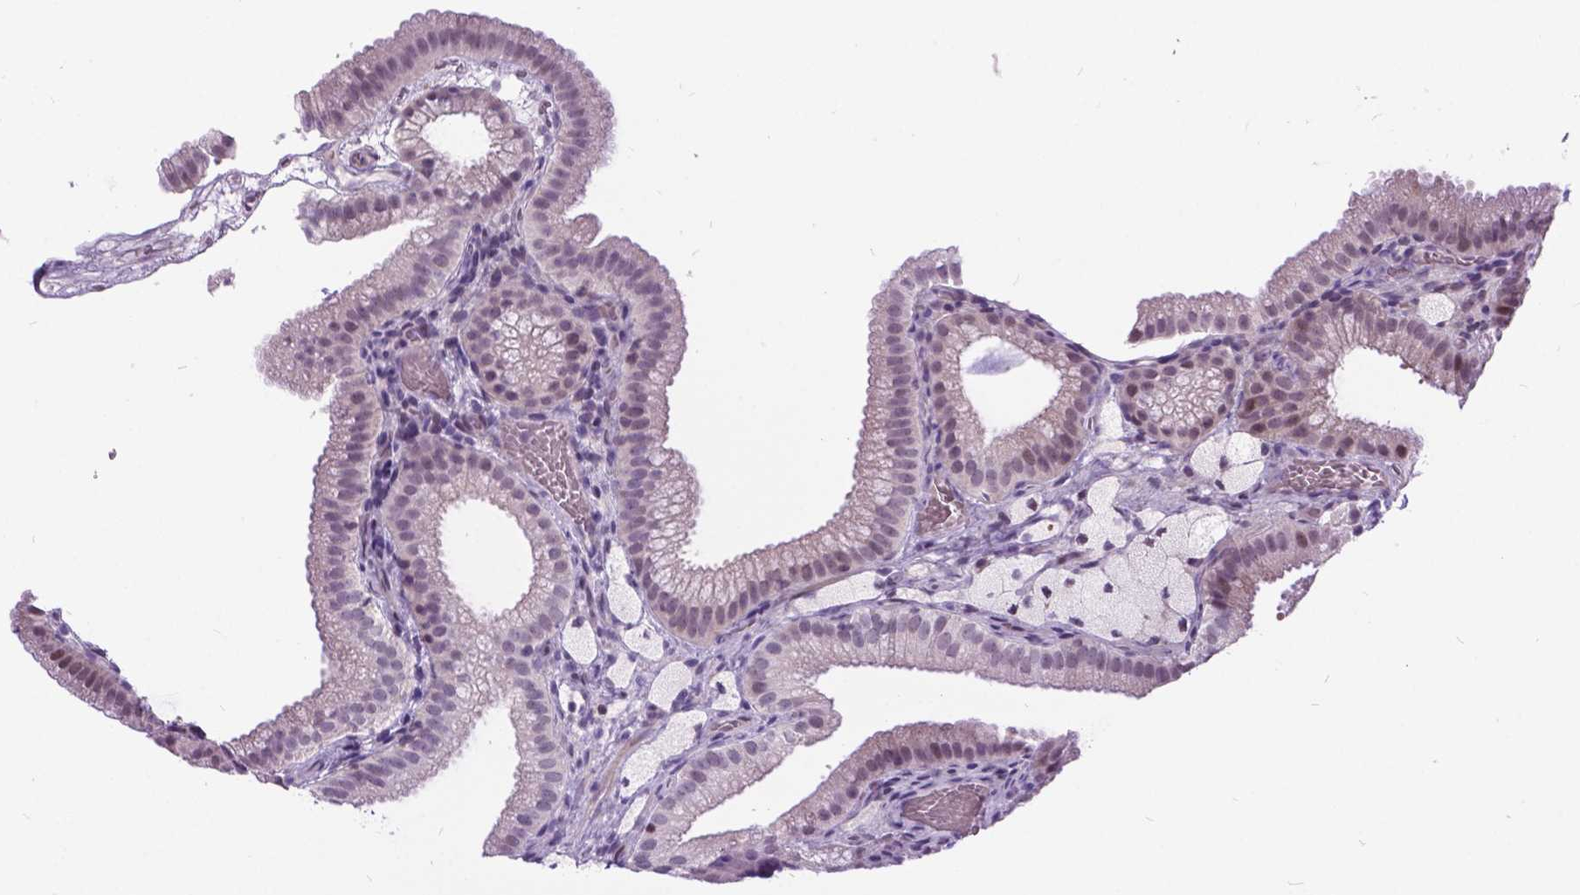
{"staining": {"intensity": "negative", "quantity": "none", "location": "none"}, "tissue": "gallbladder", "cell_type": "Glandular cells", "image_type": "normal", "snomed": [{"axis": "morphology", "description": "Normal tissue, NOS"}, {"axis": "topography", "description": "Gallbladder"}], "caption": "Immunohistochemistry (IHC) micrograph of unremarkable human gallbladder stained for a protein (brown), which displays no staining in glandular cells. (Stains: DAB immunohistochemistry with hematoxylin counter stain, Microscopy: brightfield microscopy at high magnification).", "gene": "DPF3", "patient": {"sex": "female", "age": 63}}